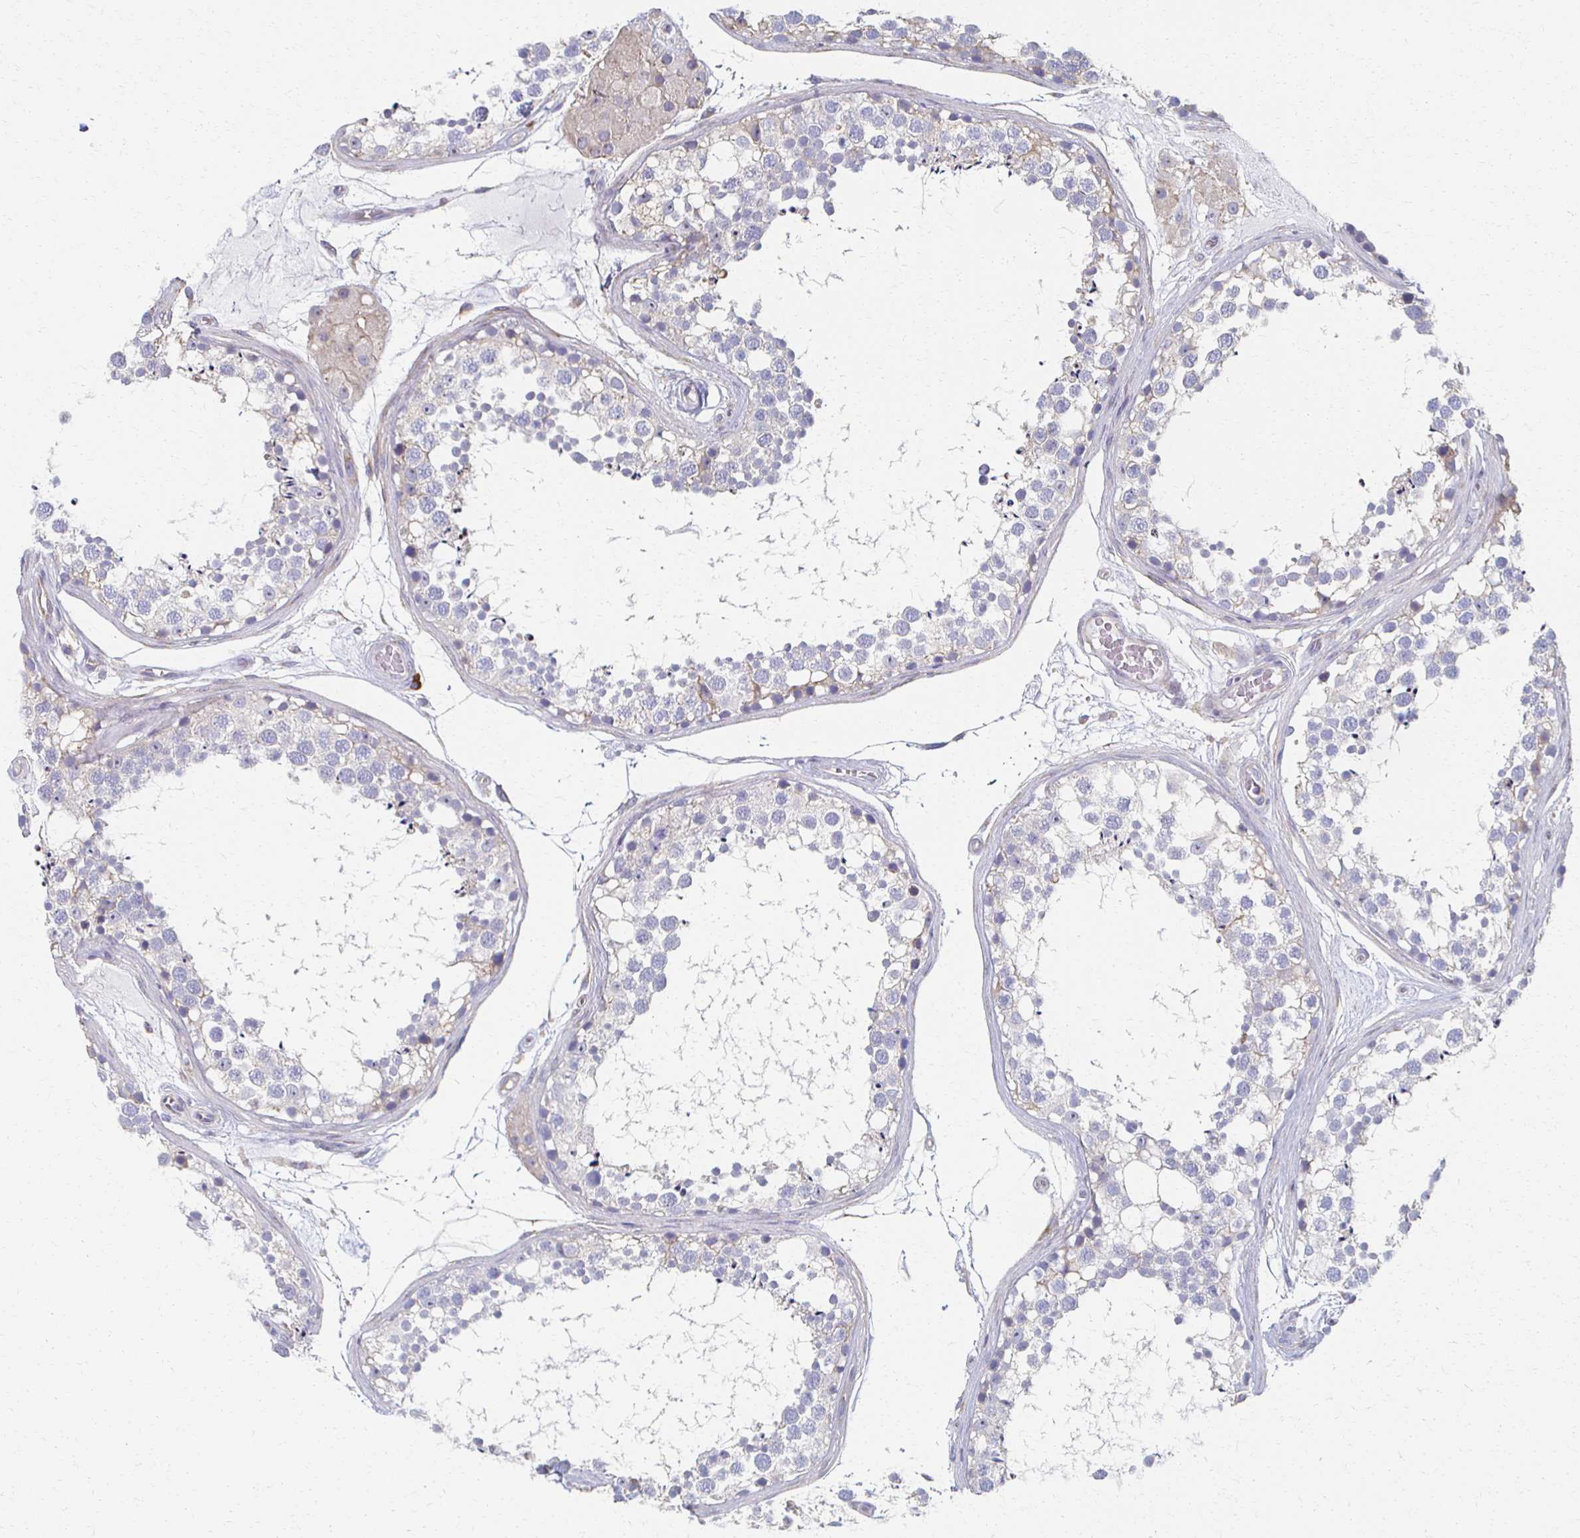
{"staining": {"intensity": "negative", "quantity": "none", "location": "none"}, "tissue": "testis", "cell_type": "Cells in seminiferous ducts", "image_type": "normal", "snomed": [{"axis": "morphology", "description": "Normal tissue, NOS"}, {"axis": "morphology", "description": "Seminoma, NOS"}, {"axis": "topography", "description": "Testis"}], "caption": "IHC of benign human testis displays no positivity in cells in seminiferous ducts. The staining is performed using DAB brown chromogen with nuclei counter-stained in using hematoxylin.", "gene": "ATP1A3", "patient": {"sex": "male", "age": 65}}